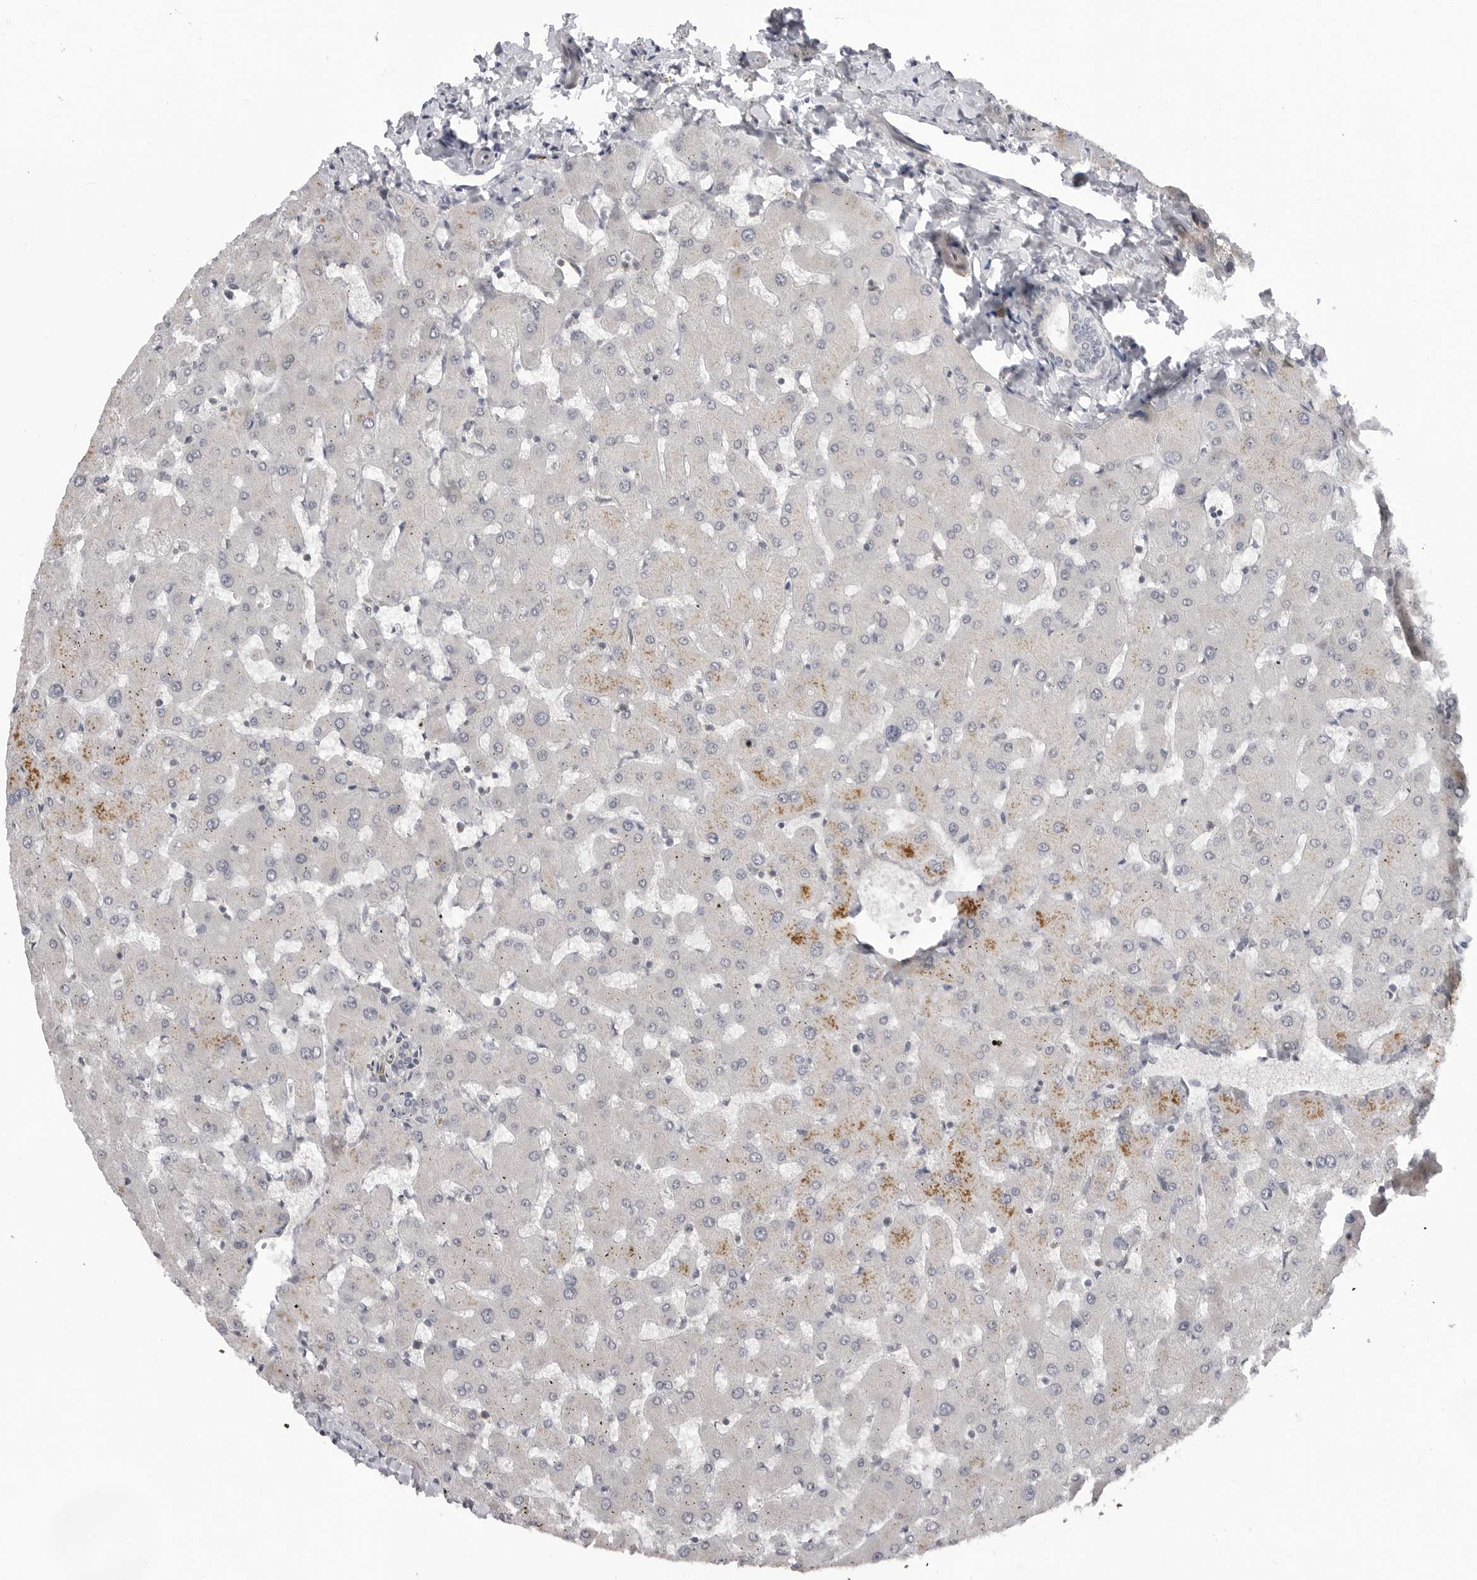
{"staining": {"intensity": "weak", "quantity": "<25%", "location": "cytoplasmic/membranous"}, "tissue": "liver", "cell_type": "Cholangiocytes", "image_type": "normal", "snomed": [{"axis": "morphology", "description": "Normal tissue, NOS"}, {"axis": "topography", "description": "Liver"}], "caption": "Protein analysis of benign liver displays no significant expression in cholangiocytes. (DAB immunohistochemistry (IHC) with hematoxylin counter stain).", "gene": "ADAMTS5", "patient": {"sex": "female", "age": 63}}